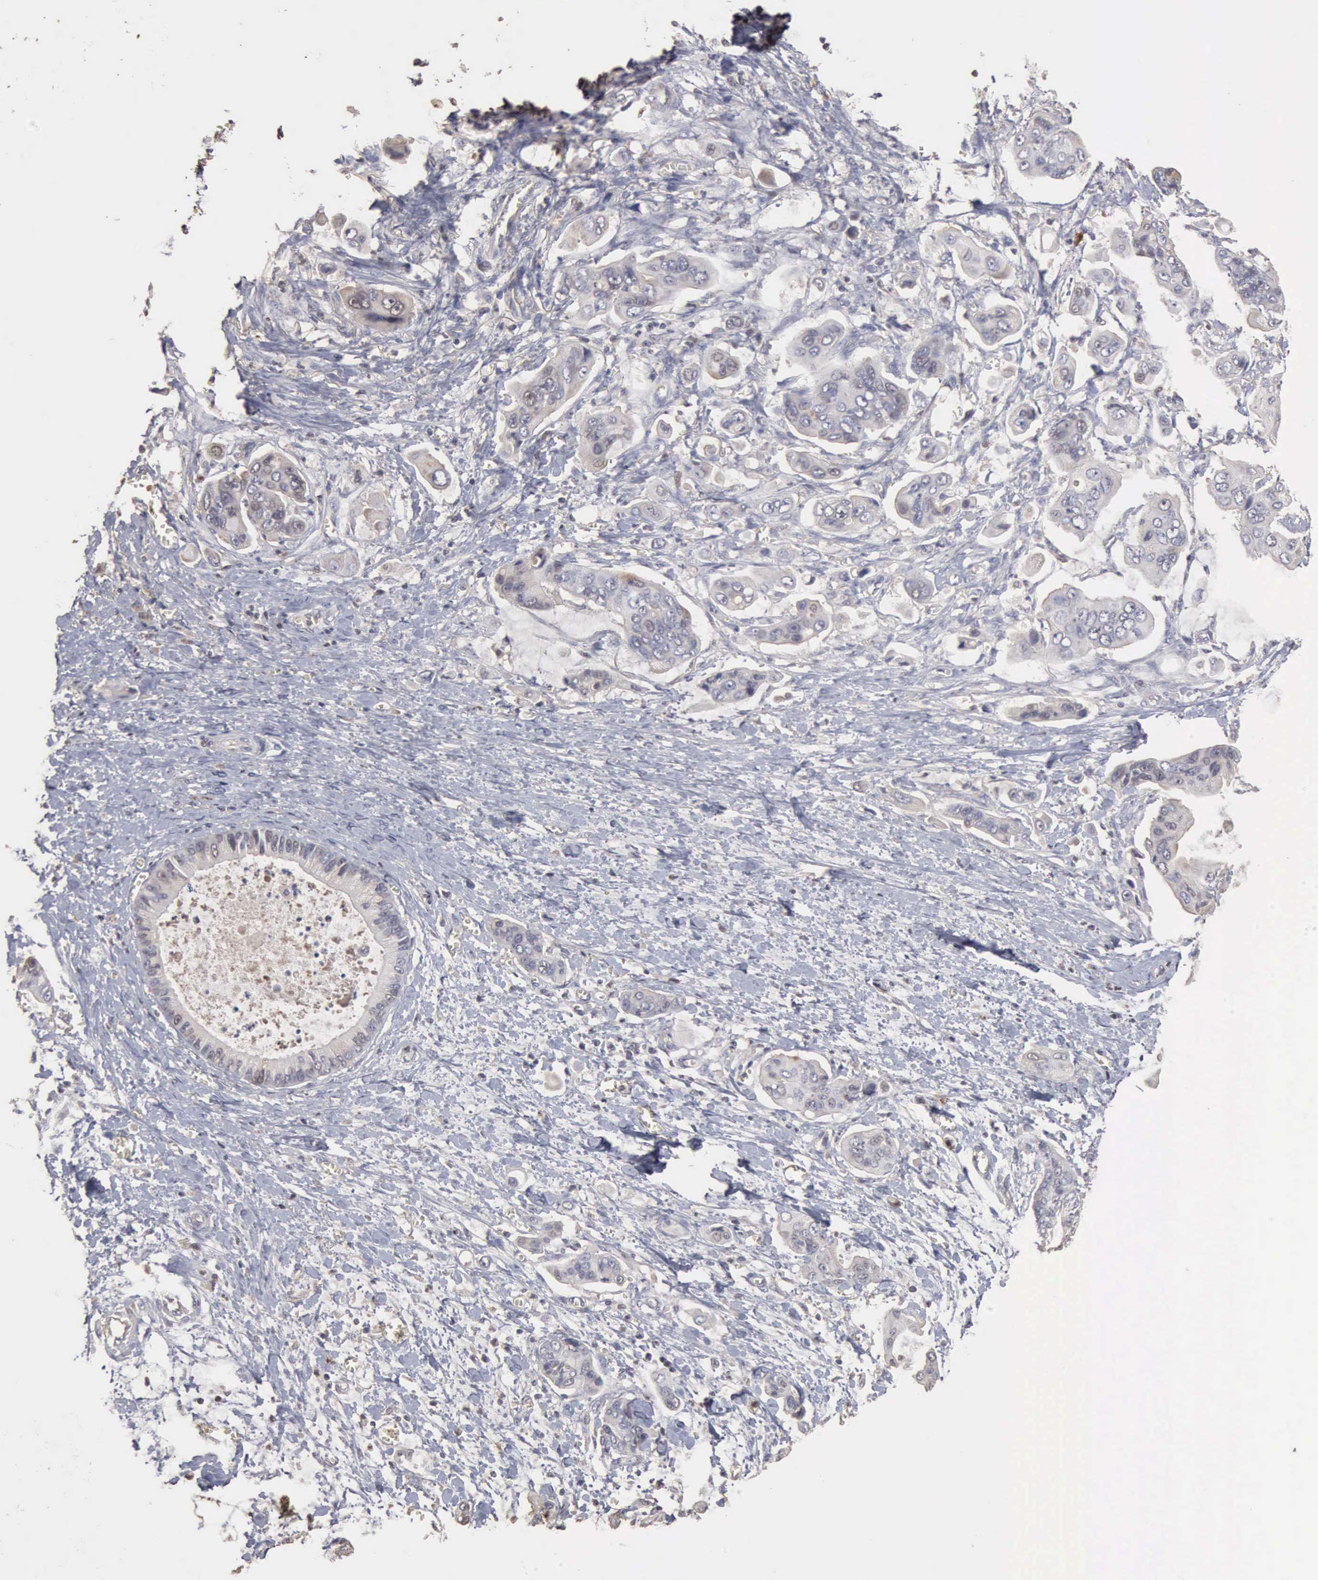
{"staining": {"intensity": "weak", "quantity": "<25%", "location": "cytoplasmic/membranous"}, "tissue": "stomach cancer", "cell_type": "Tumor cells", "image_type": "cancer", "snomed": [{"axis": "morphology", "description": "Adenocarcinoma, NOS"}, {"axis": "topography", "description": "Stomach, upper"}], "caption": "Tumor cells show no significant positivity in adenocarcinoma (stomach). The staining was performed using DAB to visualize the protein expression in brown, while the nuclei were stained in blue with hematoxylin (Magnification: 20x).", "gene": "SERPINA1", "patient": {"sex": "male", "age": 80}}